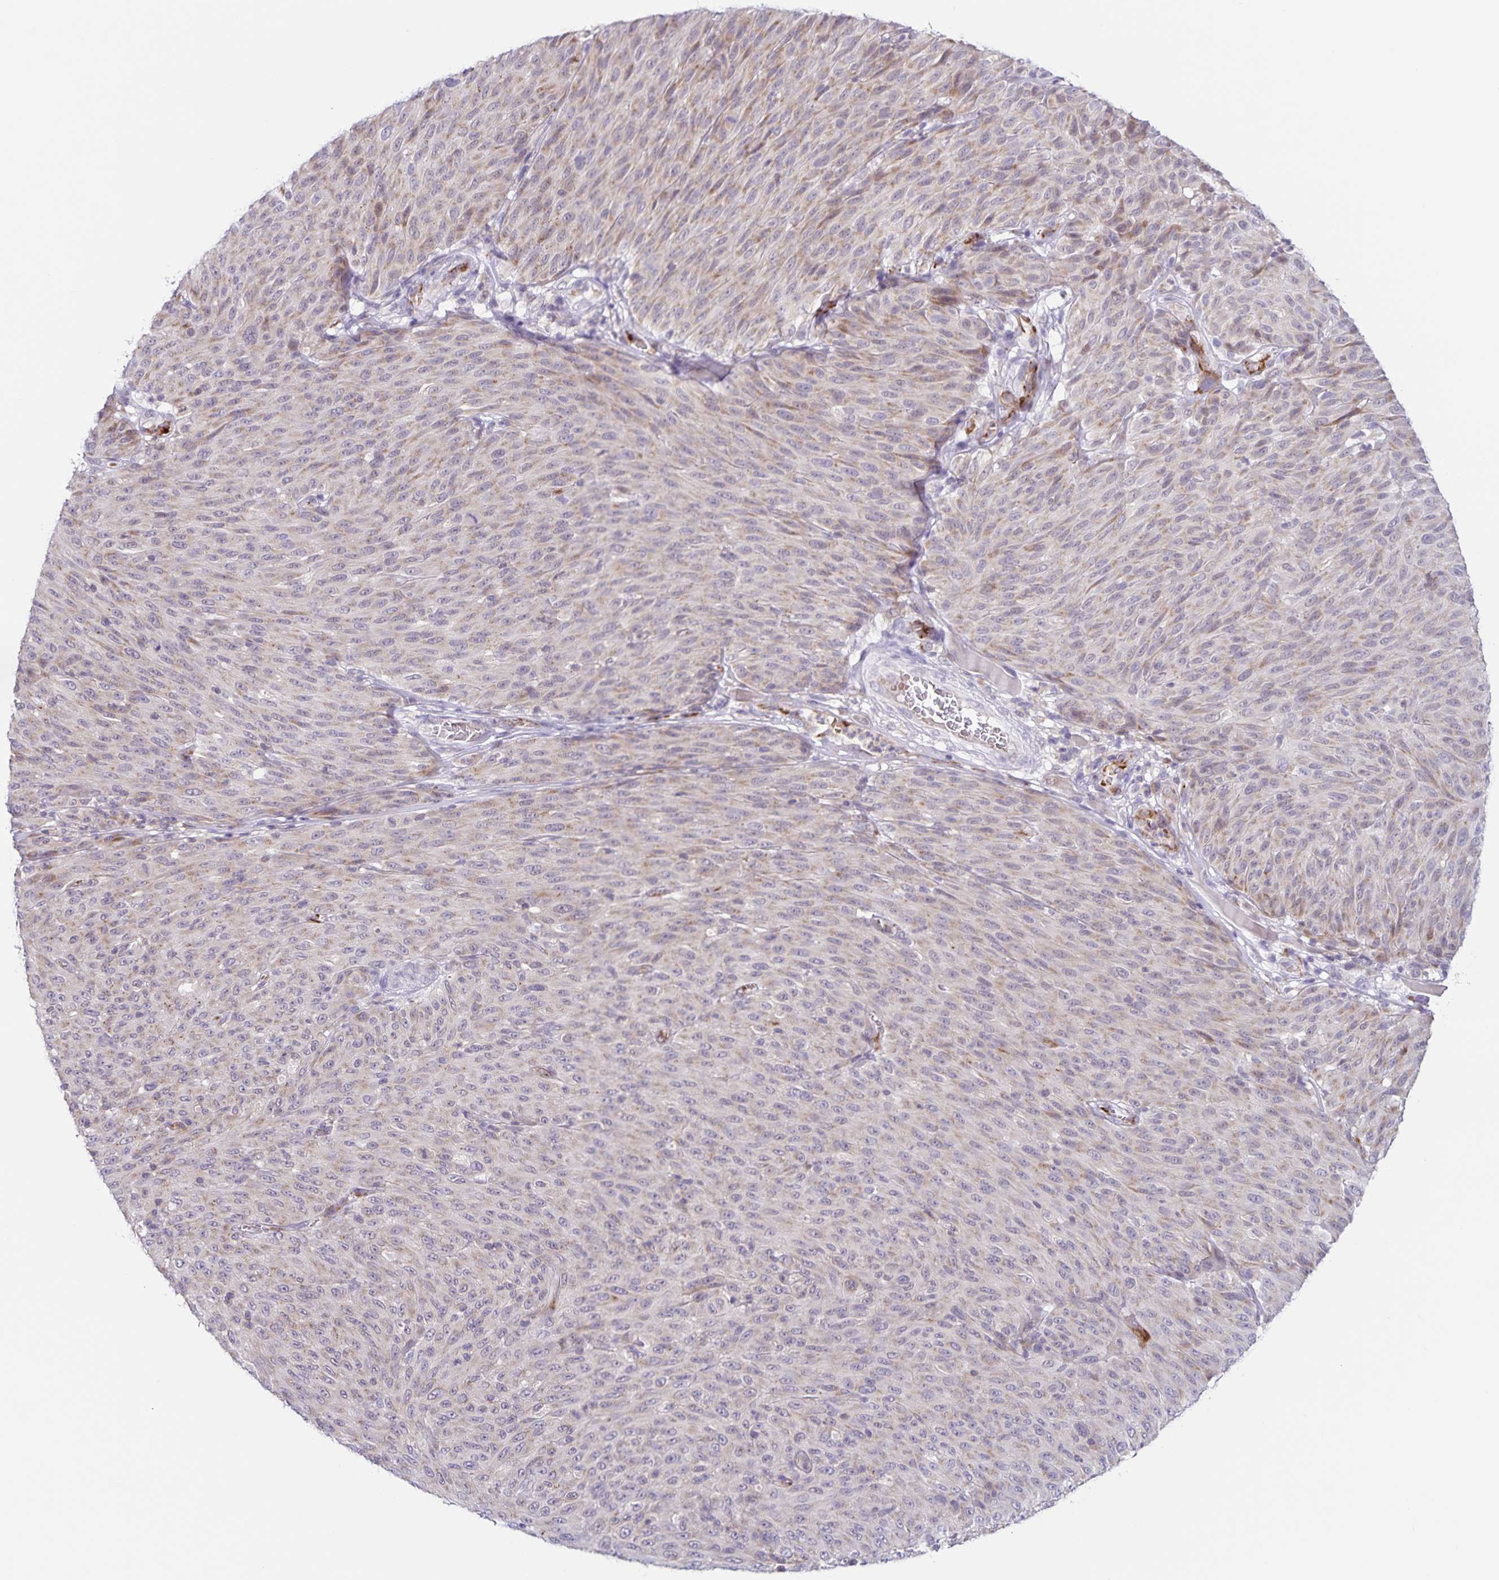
{"staining": {"intensity": "weak", "quantity": "25%-75%", "location": "cytoplasmic/membranous"}, "tissue": "melanoma", "cell_type": "Tumor cells", "image_type": "cancer", "snomed": [{"axis": "morphology", "description": "Malignant melanoma, NOS"}, {"axis": "topography", "description": "Skin"}], "caption": "Tumor cells display weak cytoplasmic/membranous expression in about 25%-75% of cells in malignant melanoma.", "gene": "STPG4", "patient": {"sex": "male", "age": 85}}